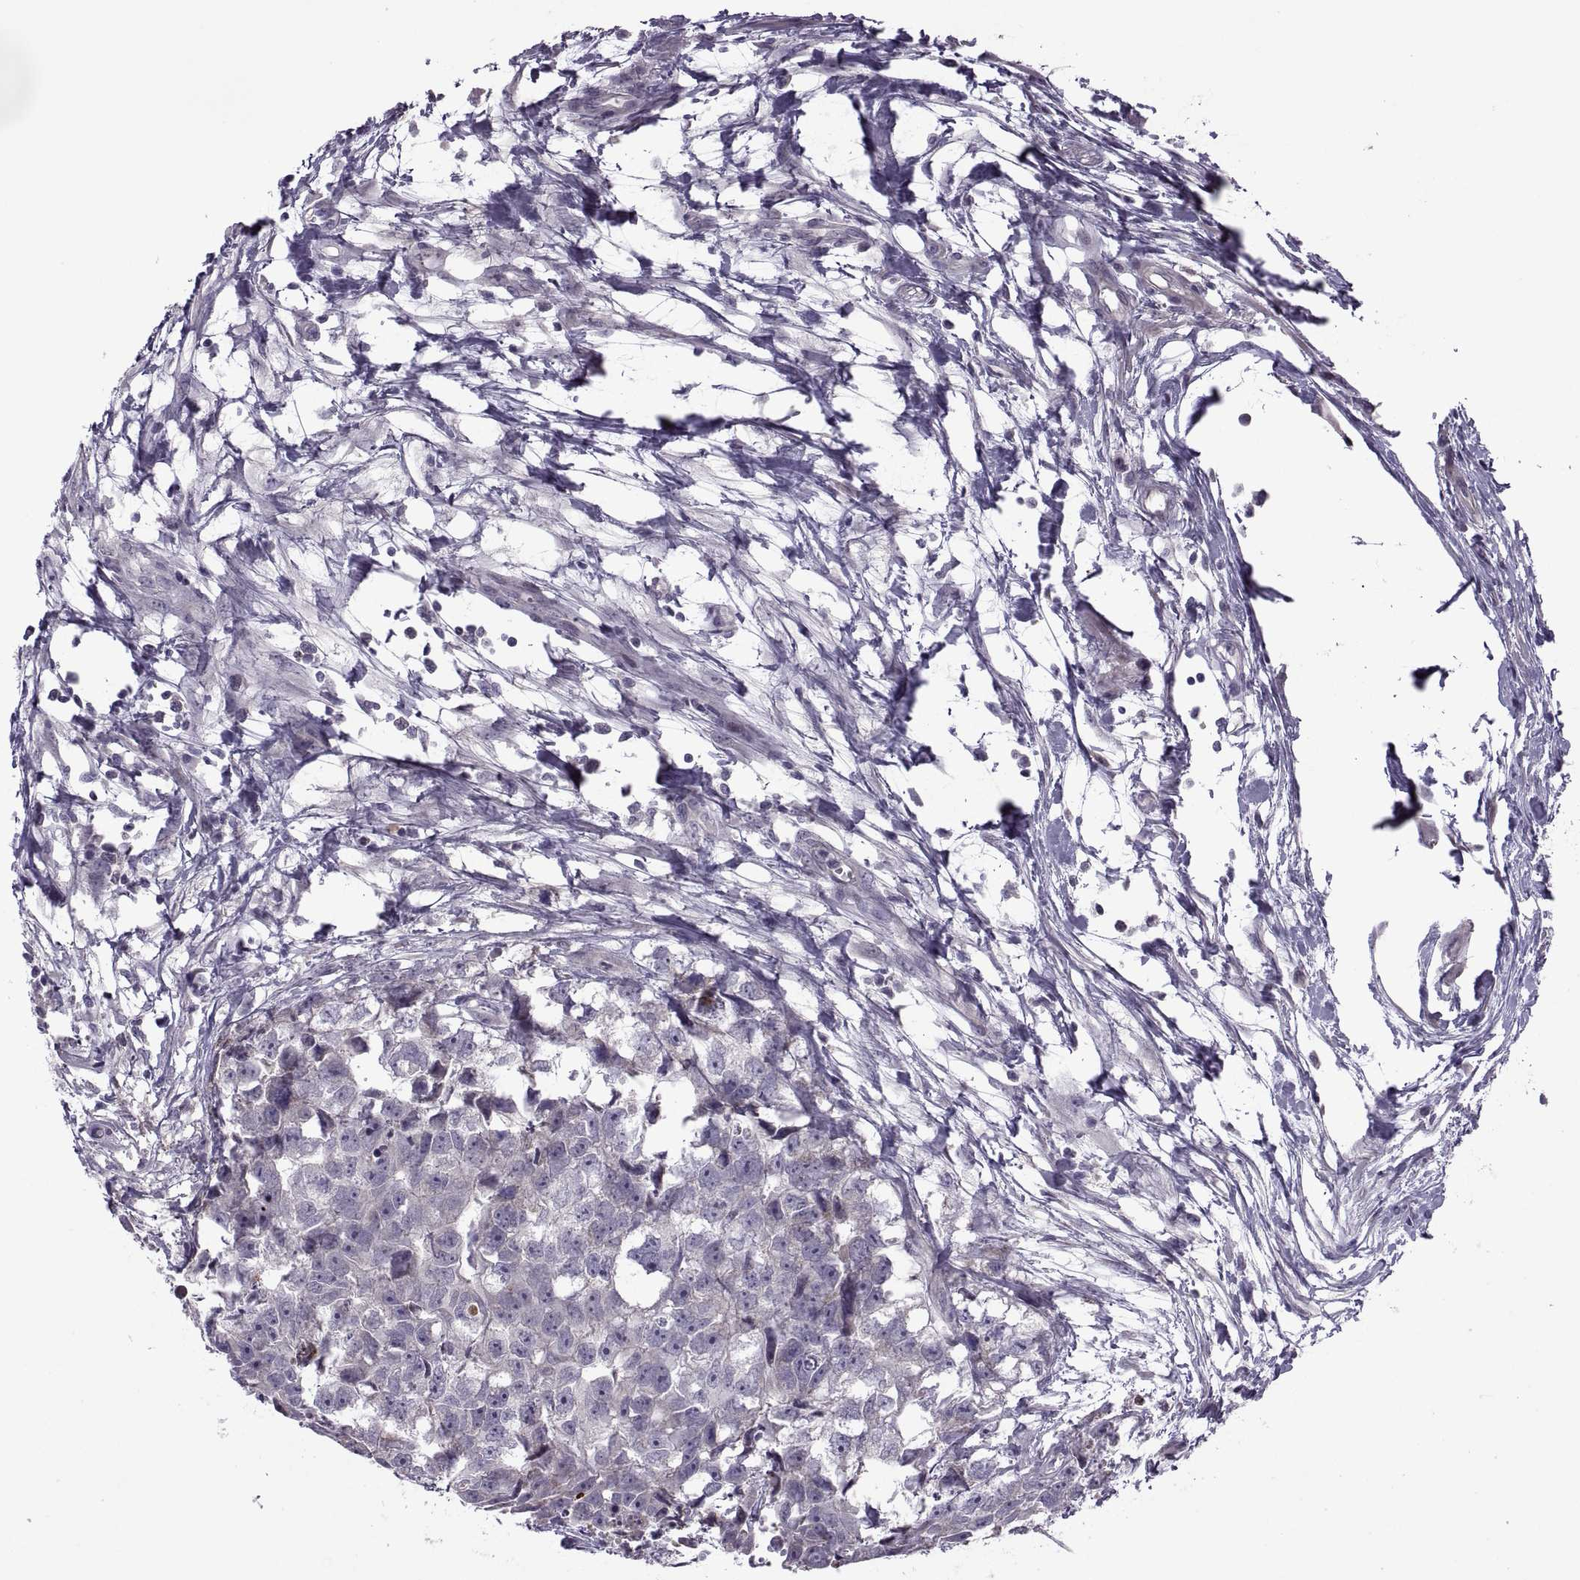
{"staining": {"intensity": "negative", "quantity": "none", "location": "none"}, "tissue": "testis cancer", "cell_type": "Tumor cells", "image_type": "cancer", "snomed": [{"axis": "morphology", "description": "Carcinoma, Embryonal, NOS"}, {"axis": "morphology", "description": "Teratoma, malignant, NOS"}, {"axis": "topography", "description": "Testis"}], "caption": "A high-resolution image shows IHC staining of embryonal carcinoma (testis), which displays no significant staining in tumor cells. The staining was performed using DAB to visualize the protein expression in brown, while the nuclei were stained in blue with hematoxylin (Magnification: 20x).", "gene": "ODF3", "patient": {"sex": "male", "age": 44}}